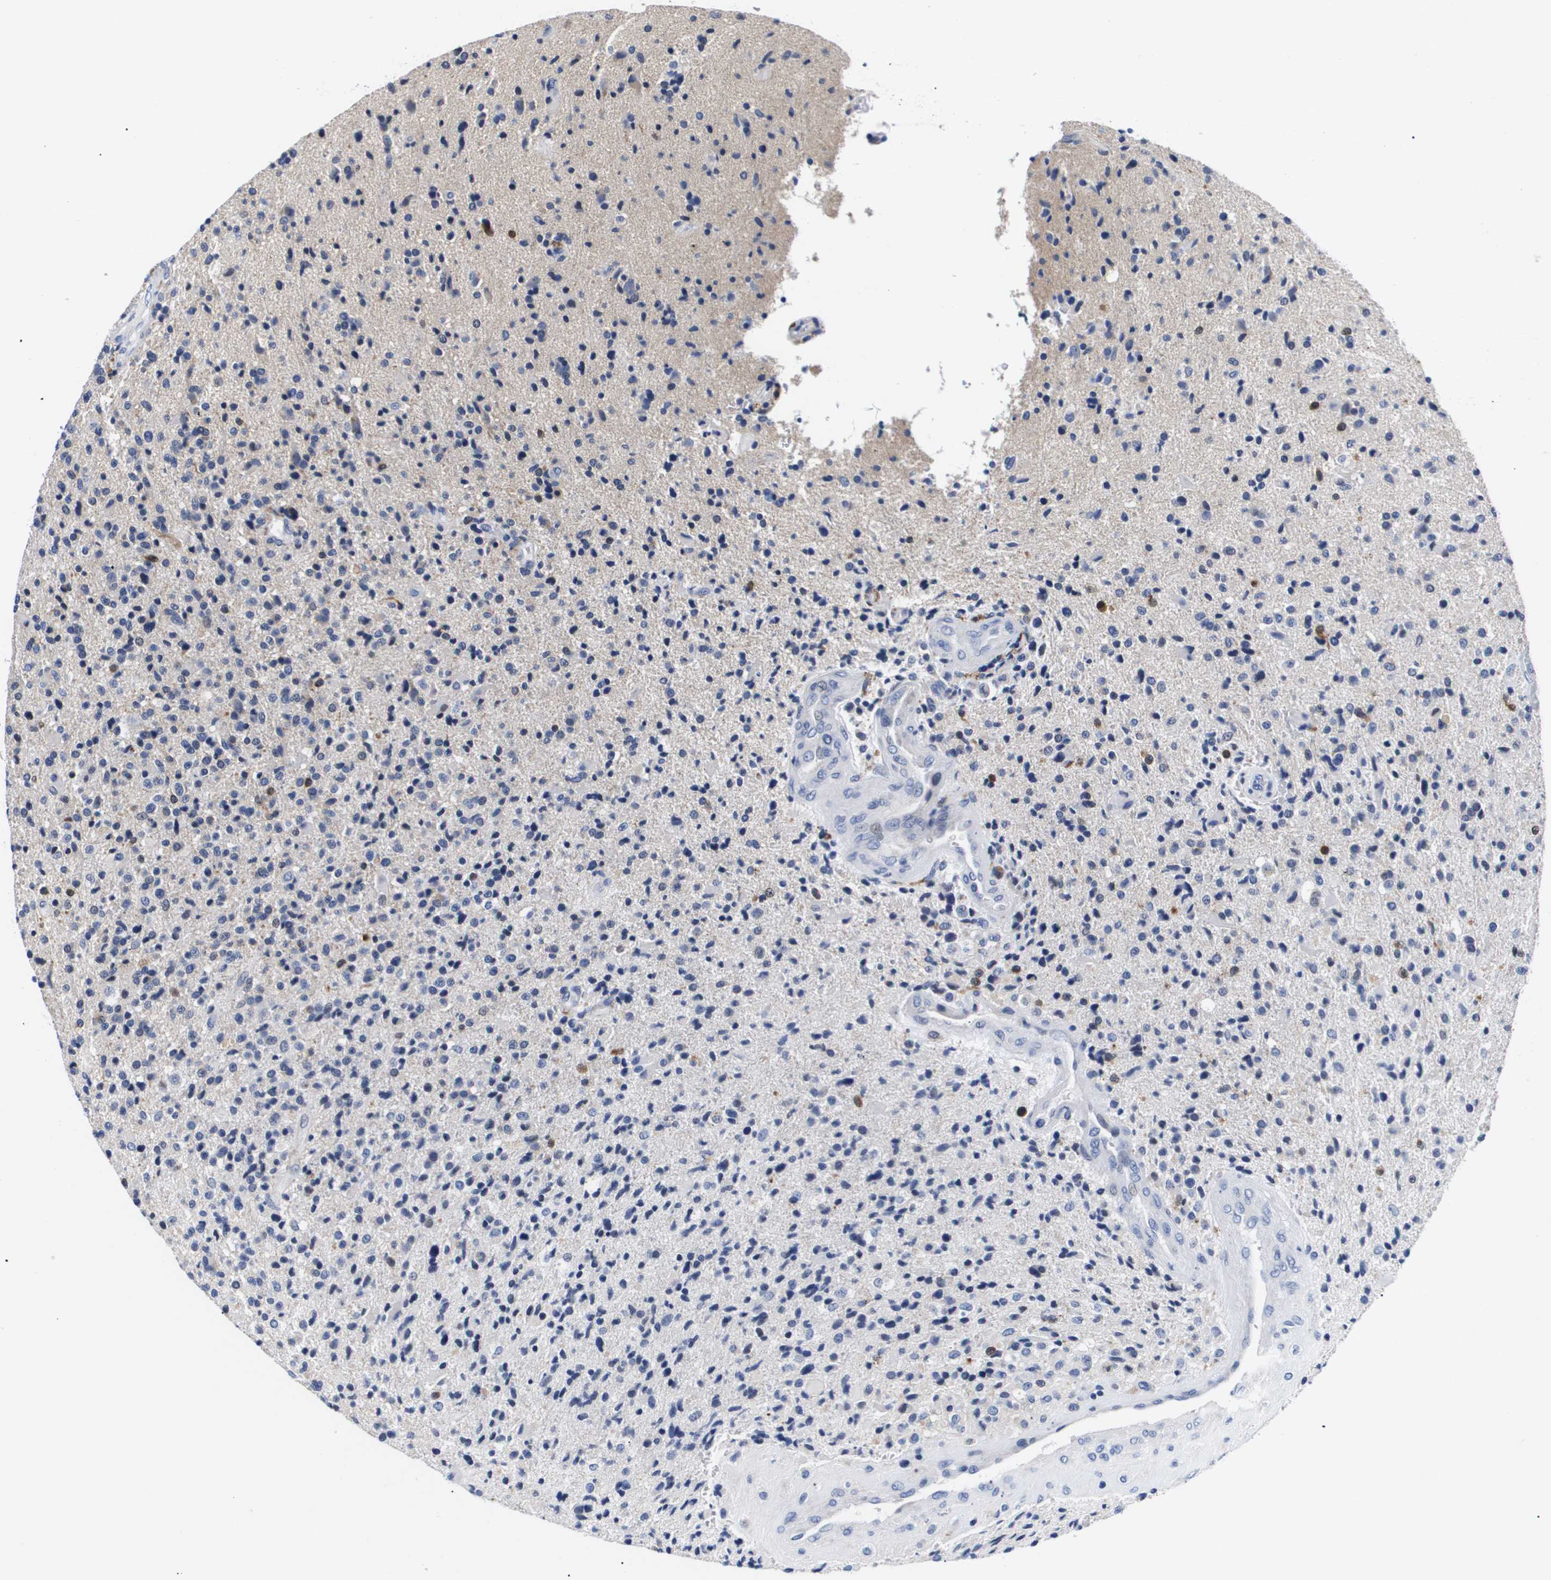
{"staining": {"intensity": "weak", "quantity": "<25%", "location": "cytoplasmic/membranous"}, "tissue": "glioma", "cell_type": "Tumor cells", "image_type": "cancer", "snomed": [{"axis": "morphology", "description": "Glioma, malignant, High grade"}, {"axis": "topography", "description": "Brain"}], "caption": "An image of human glioma is negative for staining in tumor cells.", "gene": "SHD", "patient": {"sex": "male", "age": 72}}